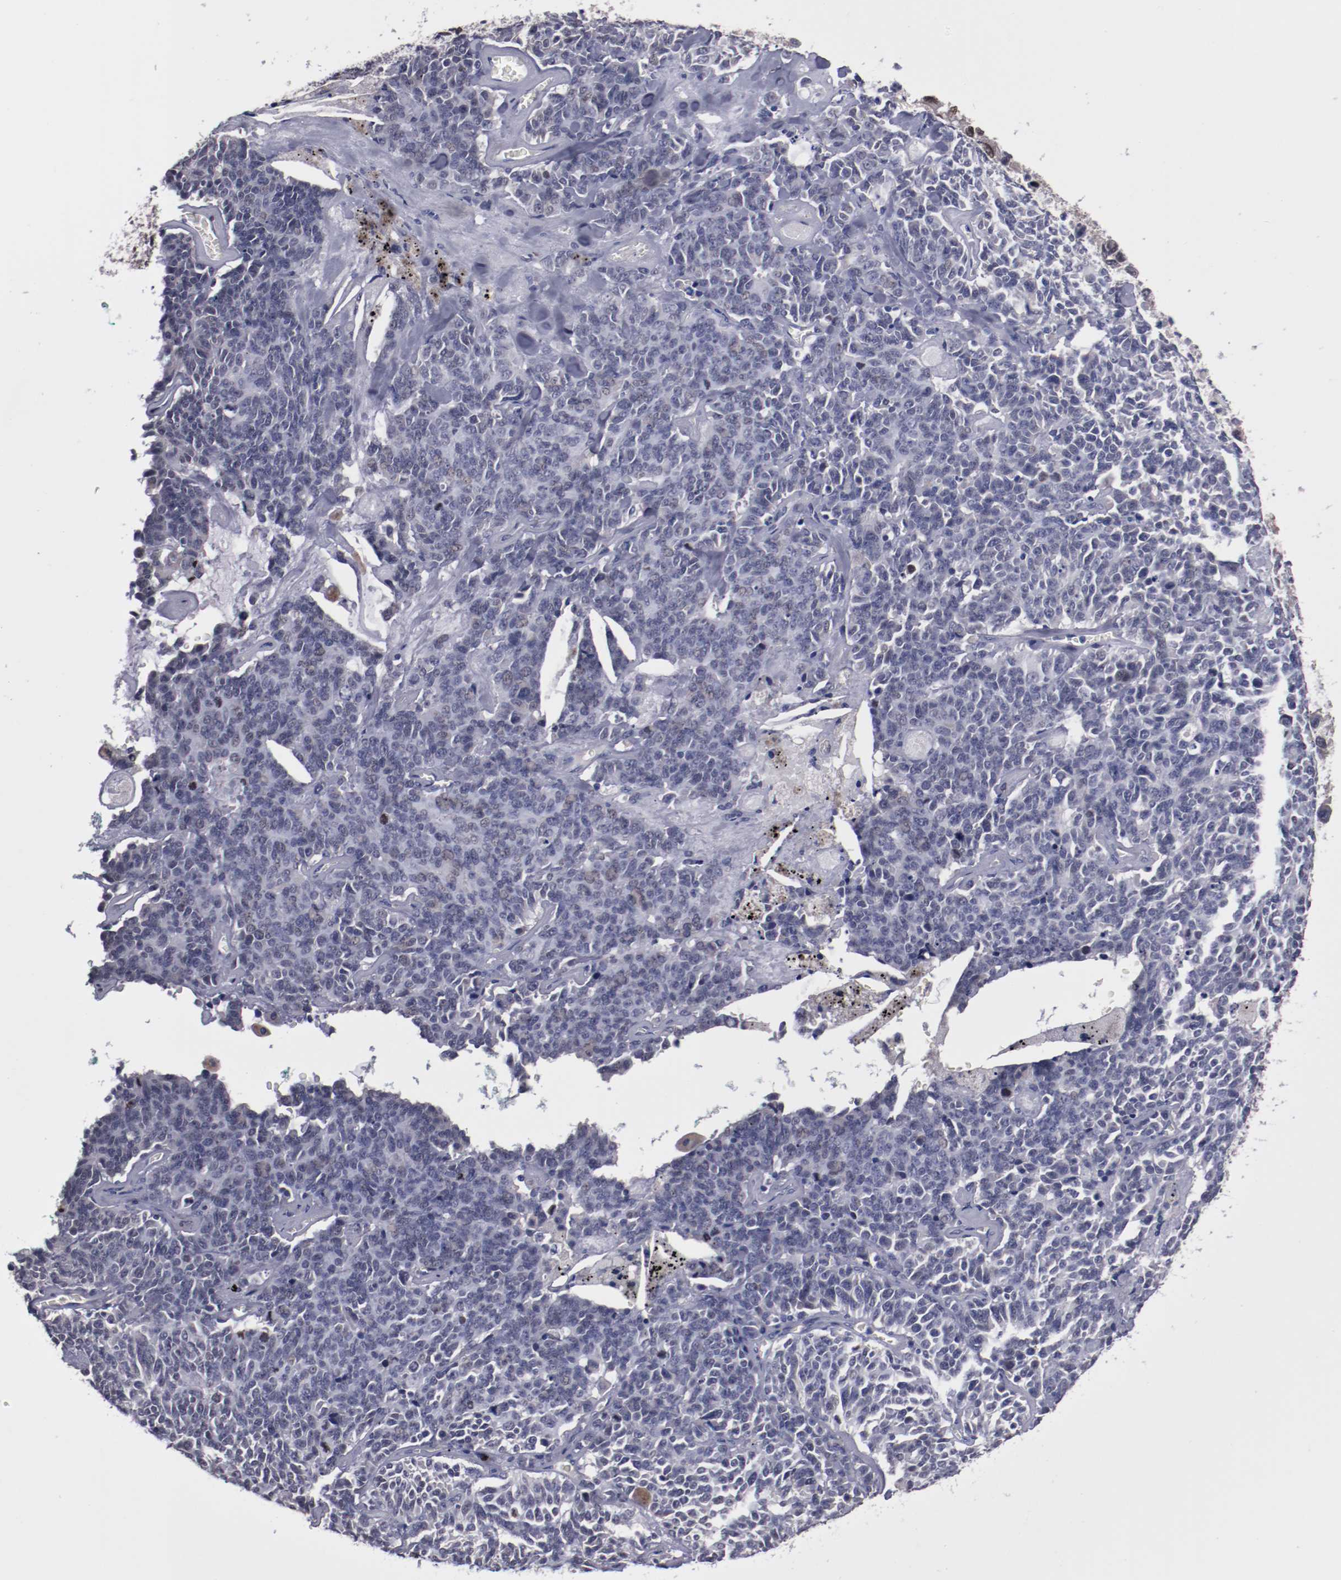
{"staining": {"intensity": "negative", "quantity": "none", "location": "none"}, "tissue": "lung cancer", "cell_type": "Tumor cells", "image_type": "cancer", "snomed": [{"axis": "morphology", "description": "Neoplasm, malignant, NOS"}, {"axis": "topography", "description": "Lung"}], "caption": "Photomicrograph shows no significant protein staining in tumor cells of lung malignant neoplasm.", "gene": "FAM81A", "patient": {"sex": "female", "age": 58}}